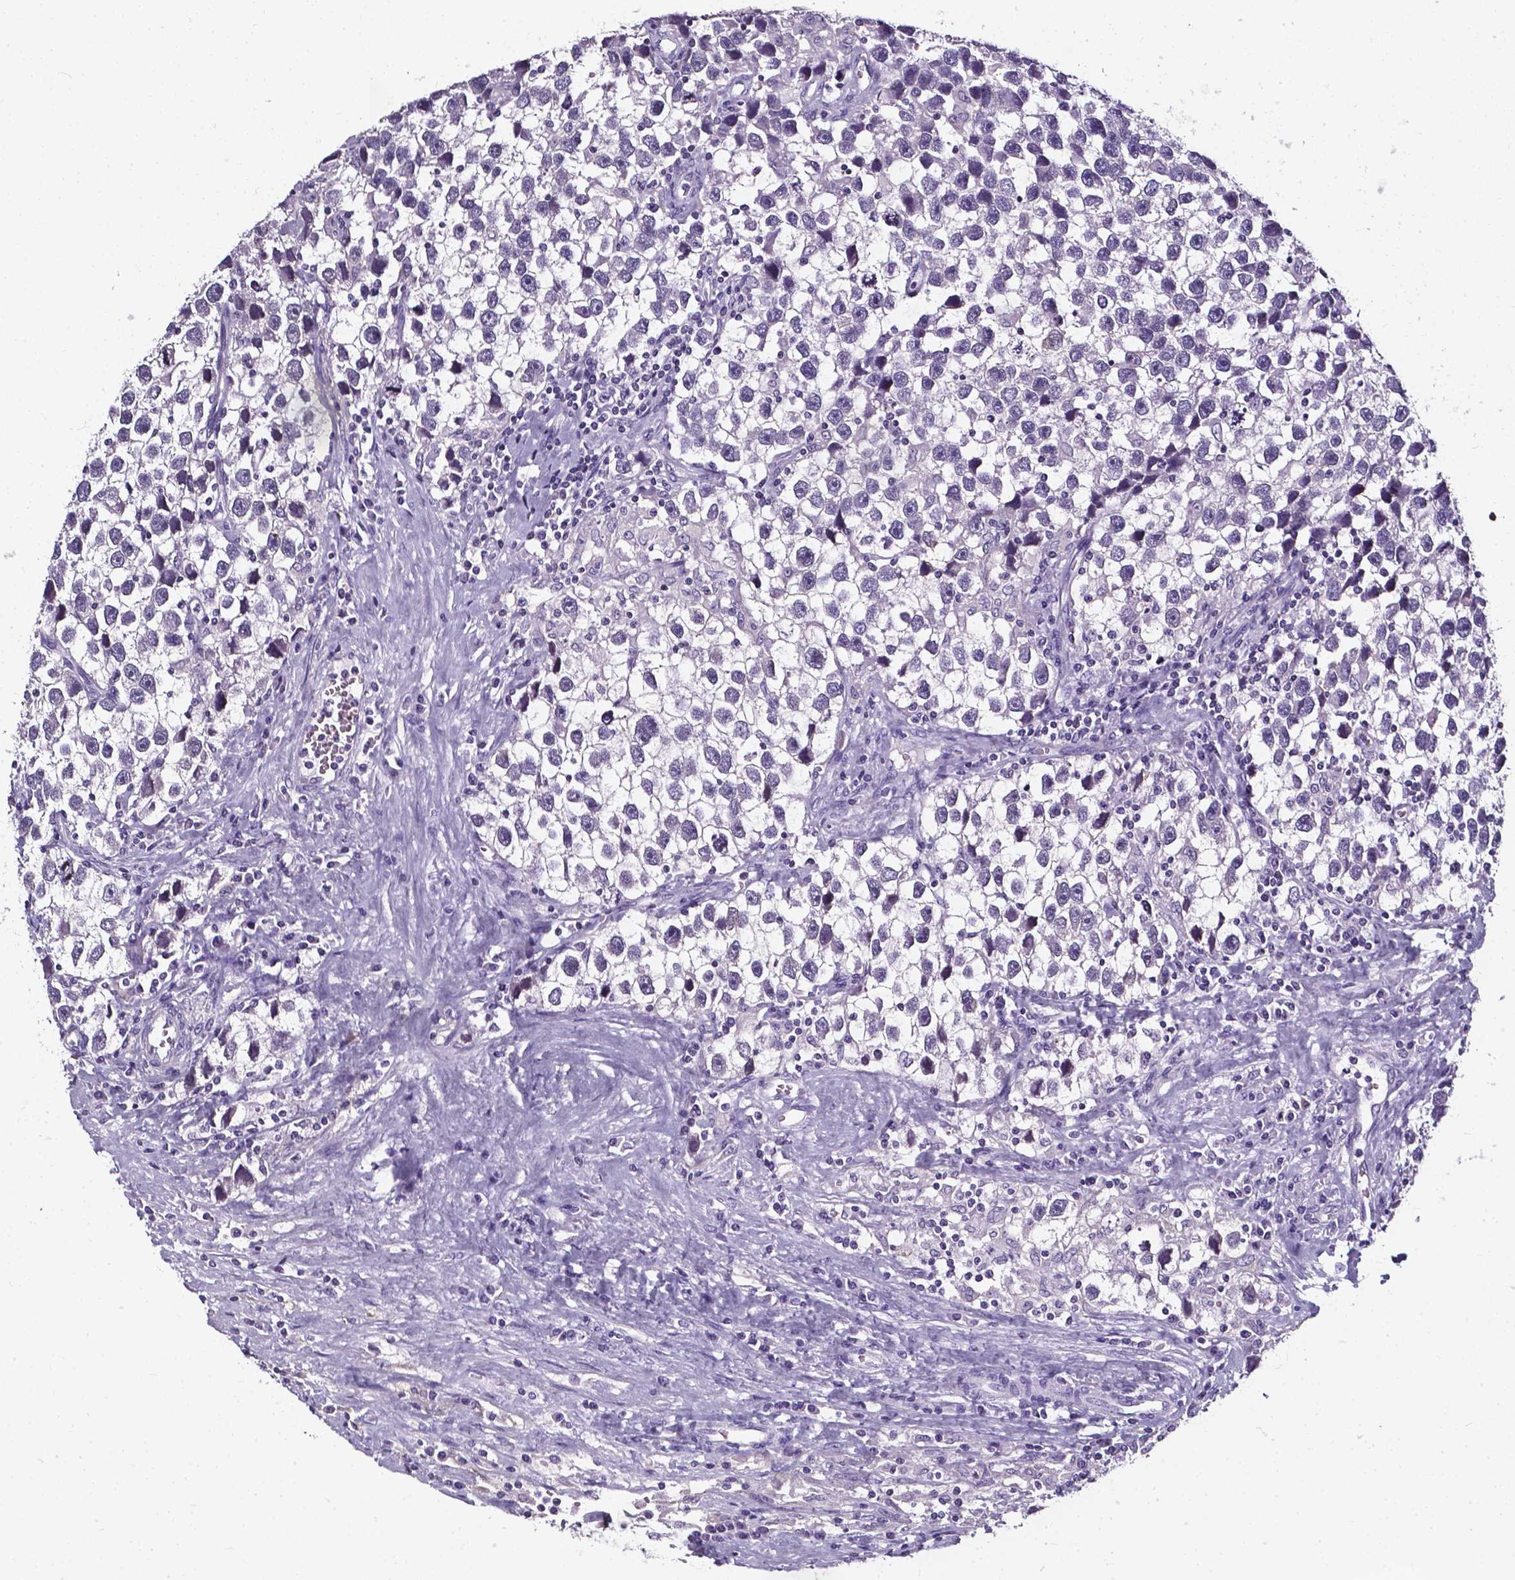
{"staining": {"intensity": "negative", "quantity": "none", "location": "none"}, "tissue": "testis cancer", "cell_type": "Tumor cells", "image_type": "cancer", "snomed": [{"axis": "morphology", "description": "Seminoma, NOS"}, {"axis": "topography", "description": "Testis"}], "caption": "This is a histopathology image of IHC staining of testis seminoma, which shows no expression in tumor cells.", "gene": "AKR1B10", "patient": {"sex": "male", "age": 43}}